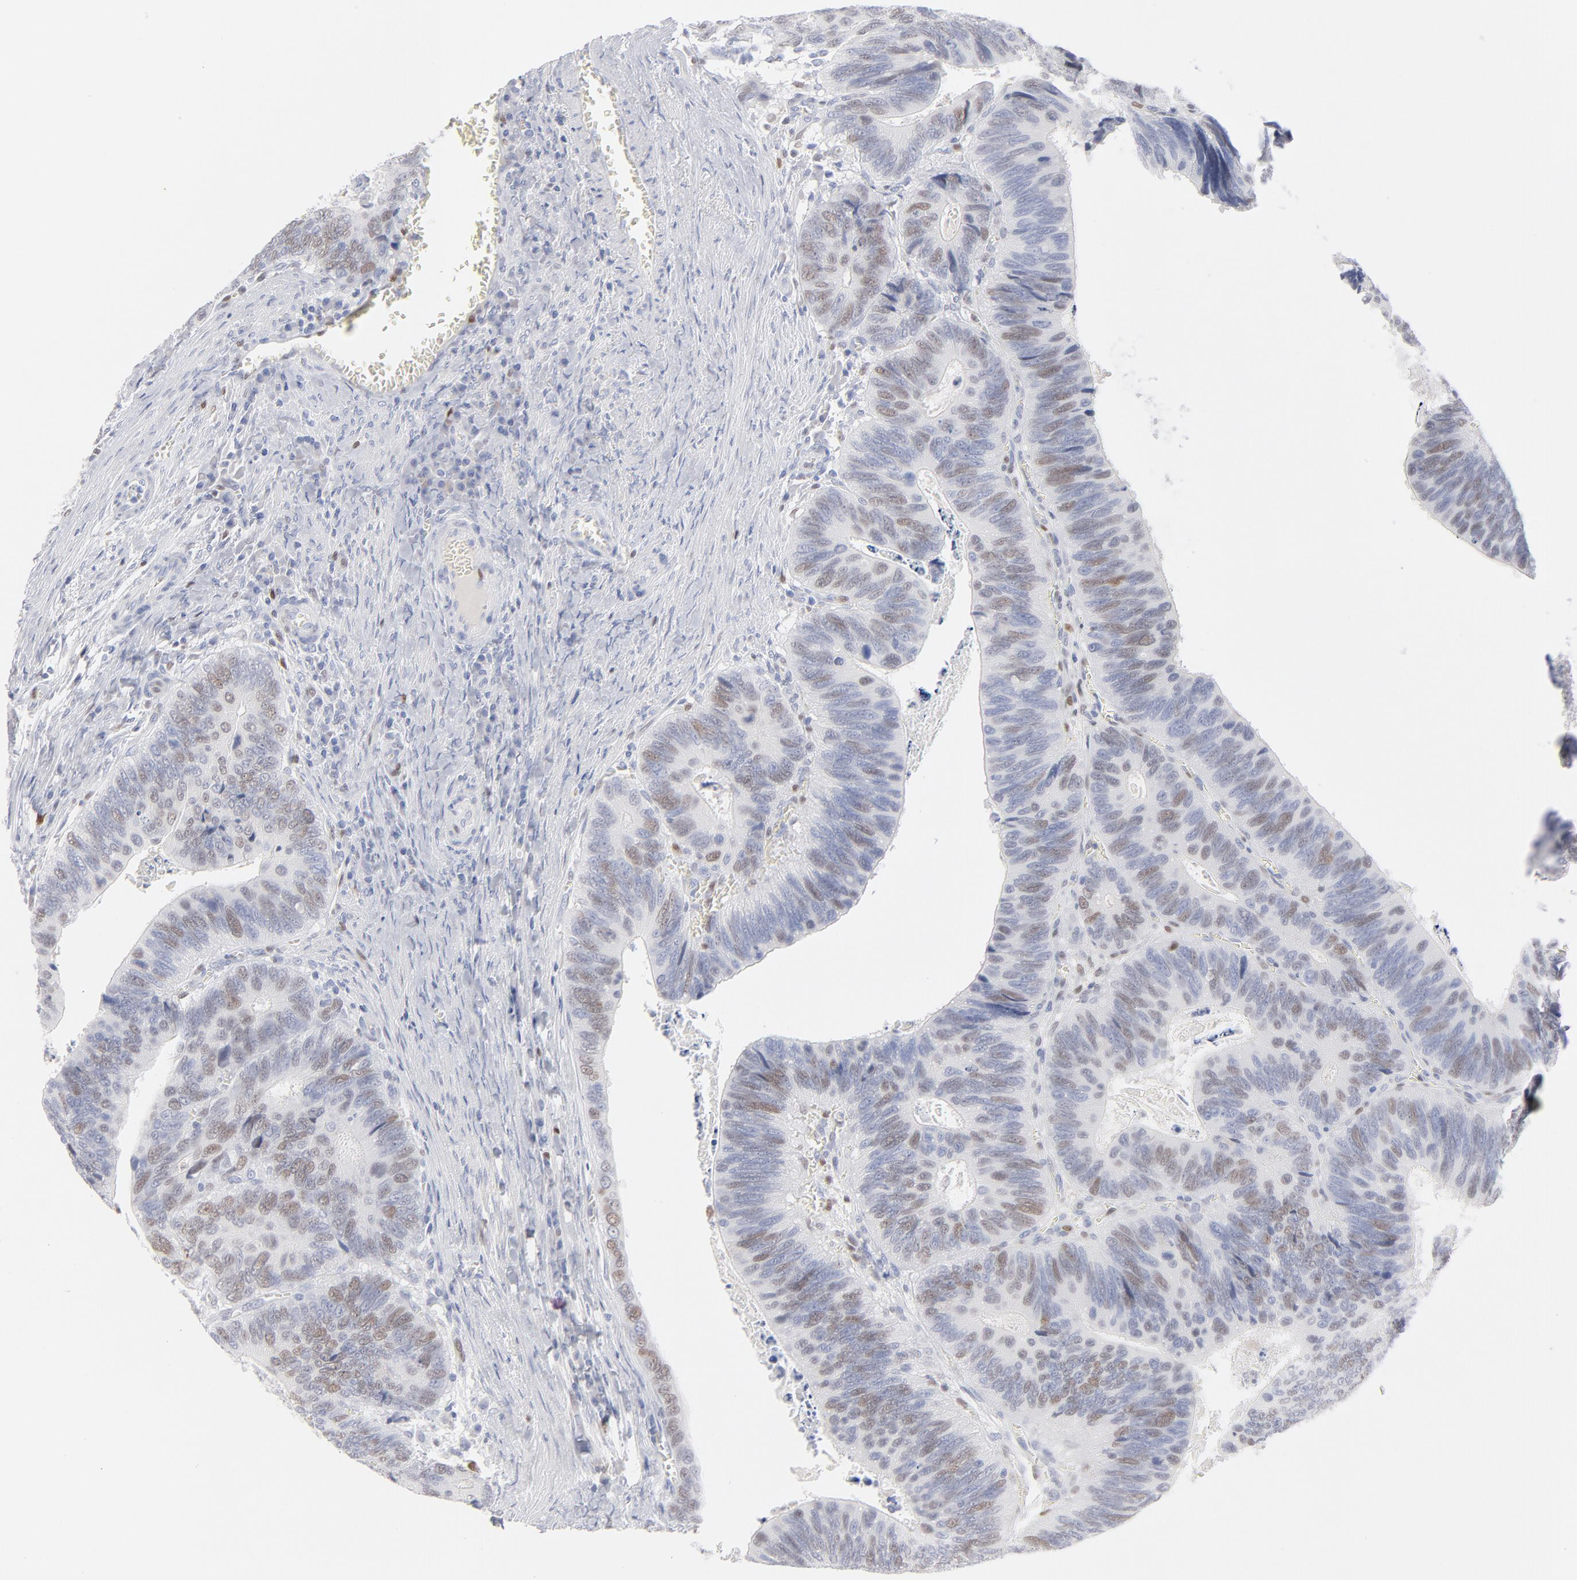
{"staining": {"intensity": "moderate", "quantity": "25%-75%", "location": "nuclear"}, "tissue": "colorectal cancer", "cell_type": "Tumor cells", "image_type": "cancer", "snomed": [{"axis": "morphology", "description": "Adenocarcinoma, NOS"}, {"axis": "topography", "description": "Colon"}], "caption": "A medium amount of moderate nuclear expression is present in approximately 25%-75% of tumor cells in adenocarcinoma (colorectal) tissue.", "gene": "MCM7", "patient": {"sex": "male", "age": 72}}